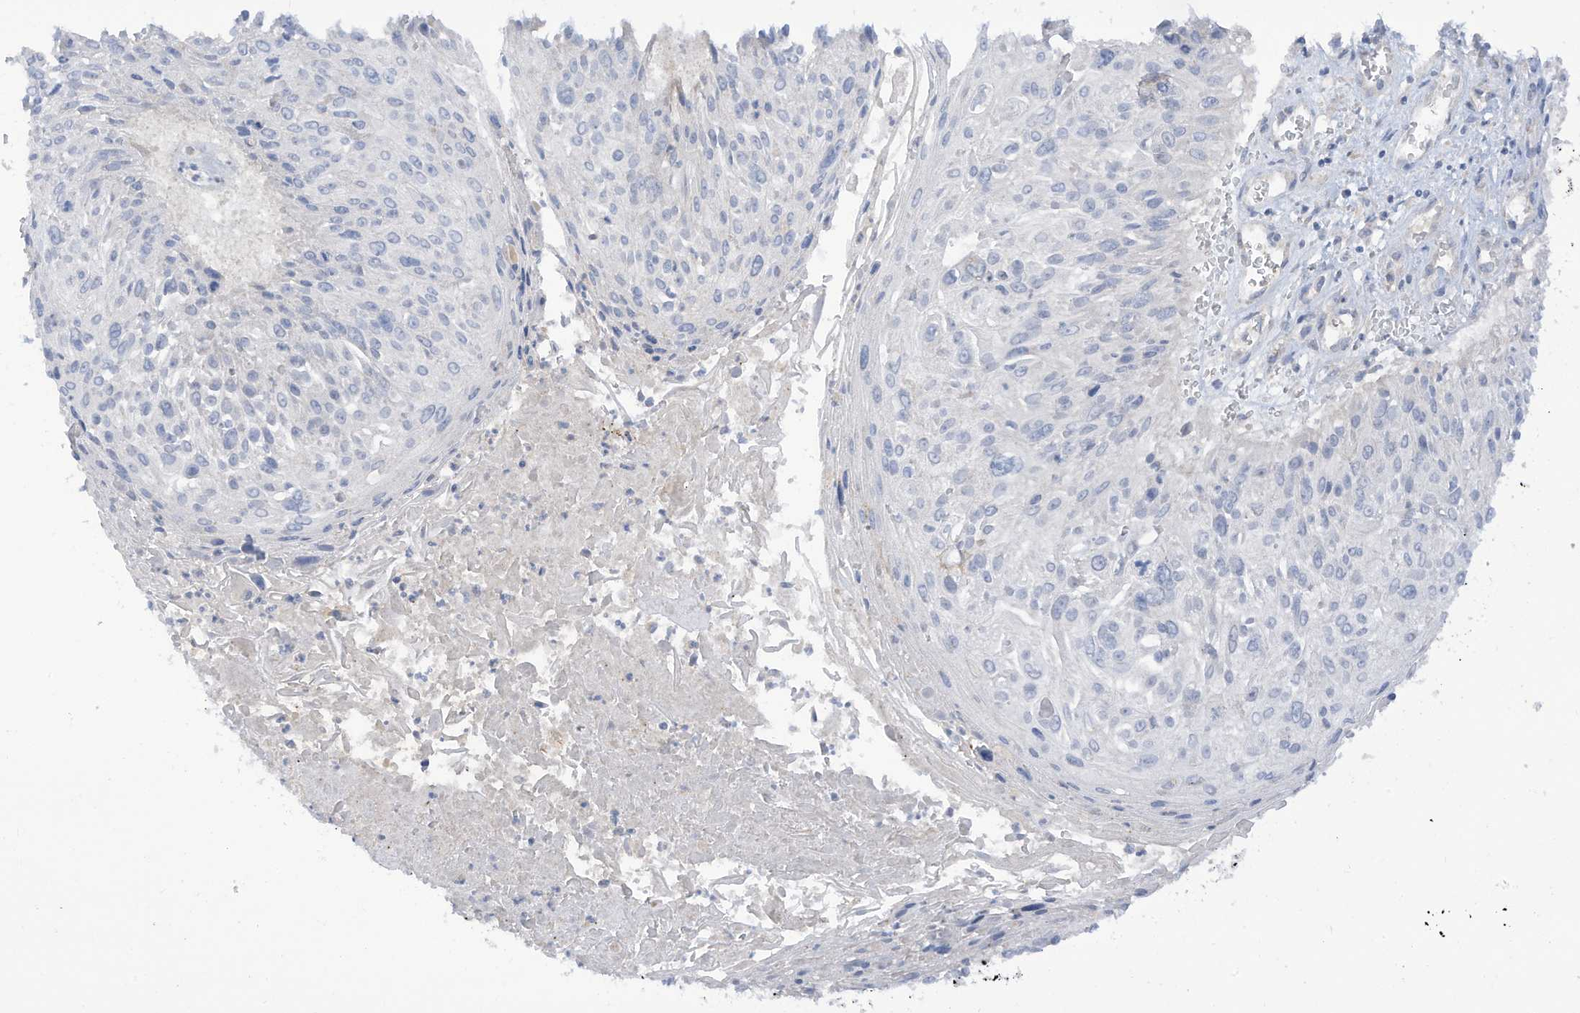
{"staining": {"intensity": "negative", "quantity": "none", "location": "none"}, "tissue": "cervical cancer", "cell_type": "Tumor cells", "image_type": "cancer", "snomed": [{"axis": "morphology", "description": "Squamous cell carcinoma, NOS"}, {"axis": "topography", "description": "Cervix"}], "caption": "Tumor cells are negative for brown protein staining in cervical squamous cell carcinoma.", "gene": "LRRN2", "patient": {"sex": "female", "age": 51}}